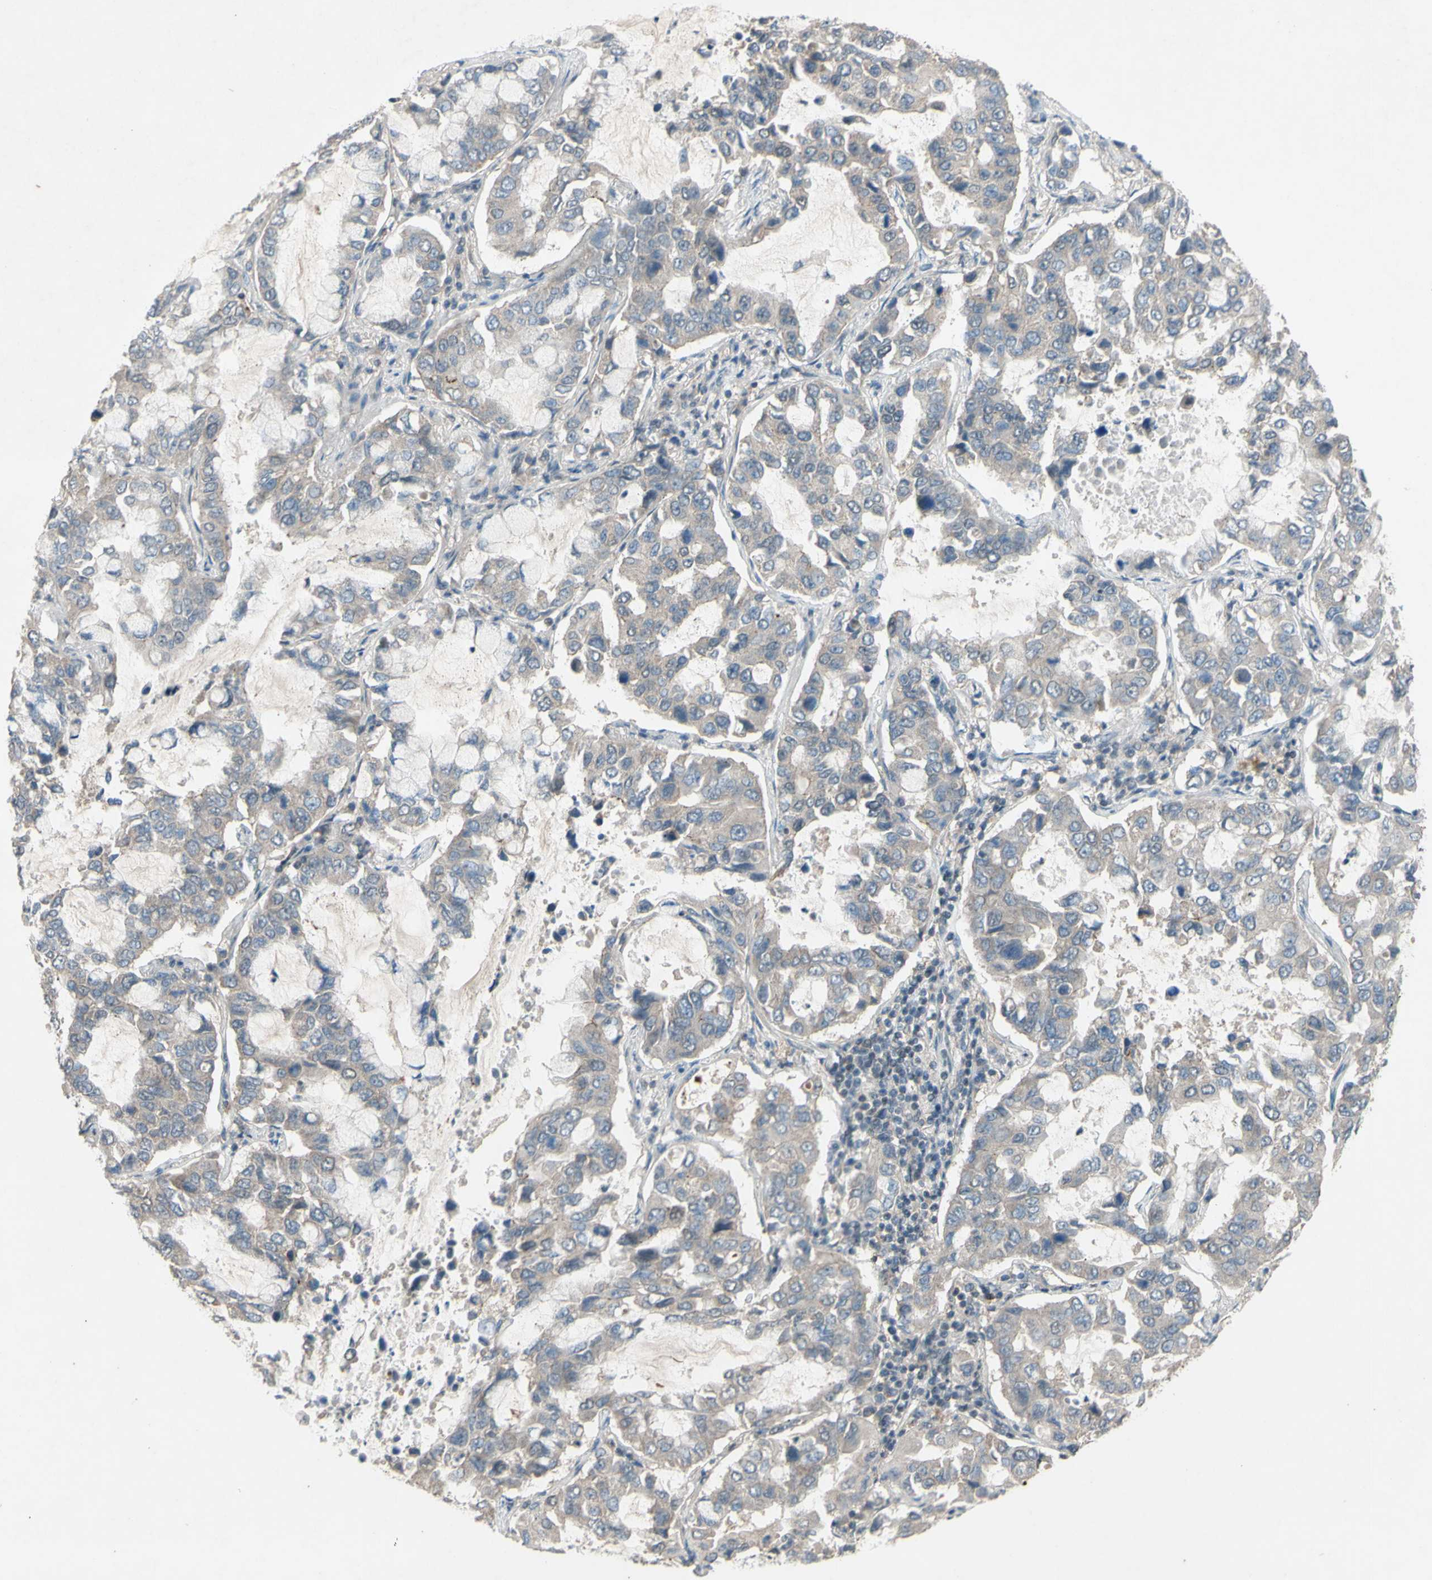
{"staining": {"intensity": "negative", "quantity": "none", "location": "none"}, "tissue": "lung cancer", "cell_type": "Tumor cells", "image_type": "cancer", "snomed": [{"axis": "morphology", "description": "Adenocarcinoma, NOS"}, {"axis": "topography", "description": "Lung"}], "caption": "The photomicrograph shows no significant positivity in tumor cells of lung cancer (adenocarcinoma).", "gene": "CDCP1", "patient": {"sex": "male", "age": 64}}